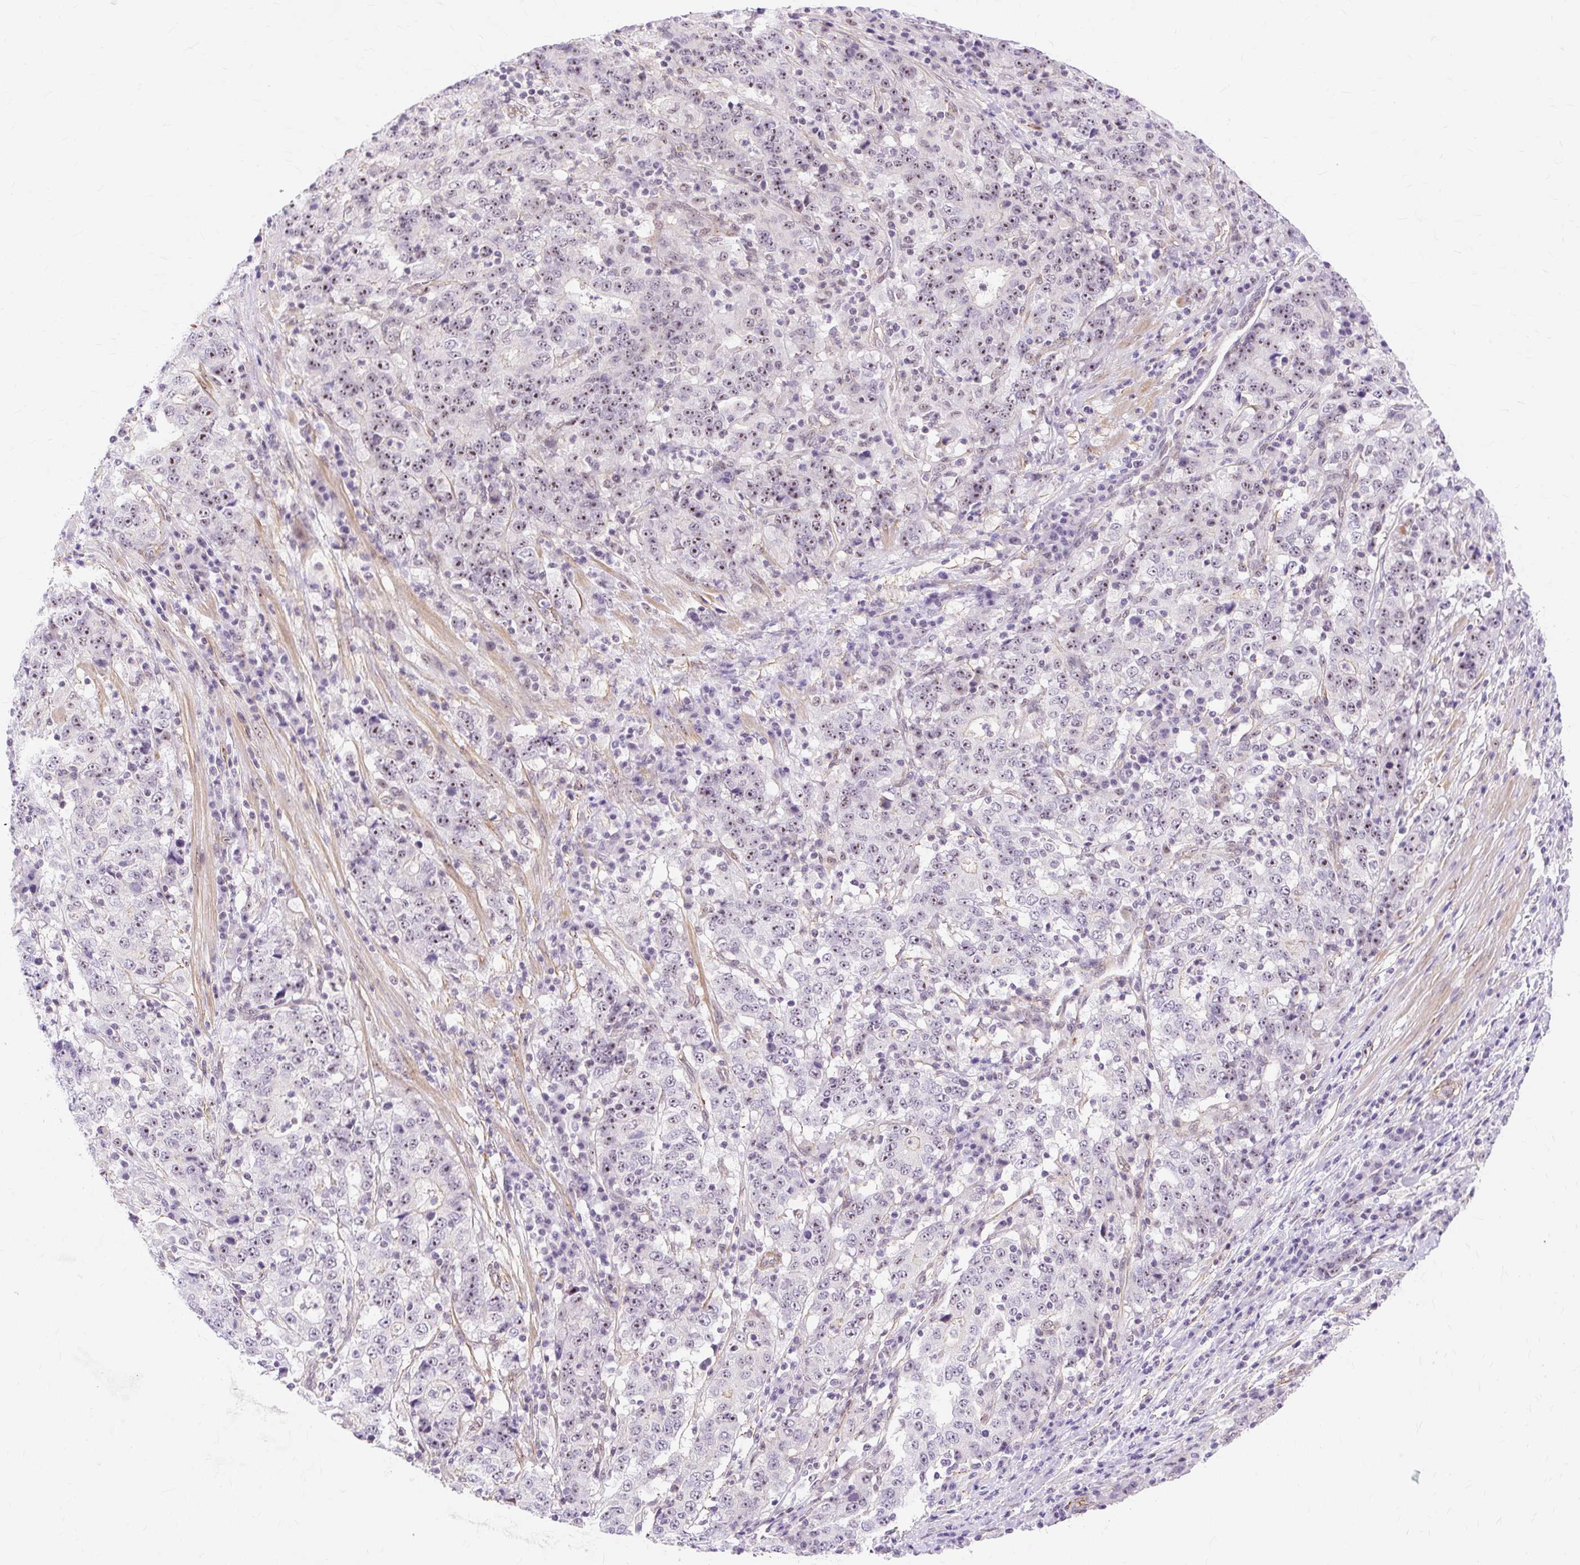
{"staining": {"intensity": "moderate", "quantity": "25%-75%", "location": "nuclear"}, "tissue": "stomach cancer", "cell_type": "Tumor cells", "image_type": "cancer", "snomed": [{"axis": "morphology", "description": "Adenocarcinoma, NOS"}, {"axis": "topography", "description": "Stomach"}], "caption": "Protein expression analysis of human stomach cancer (adenocarcinoma) reveals moderate nuclear staining in about 25%-75% of tumor cells.", "gene": "OBP2A", "patient": {"sex": "male", "age": 59}}